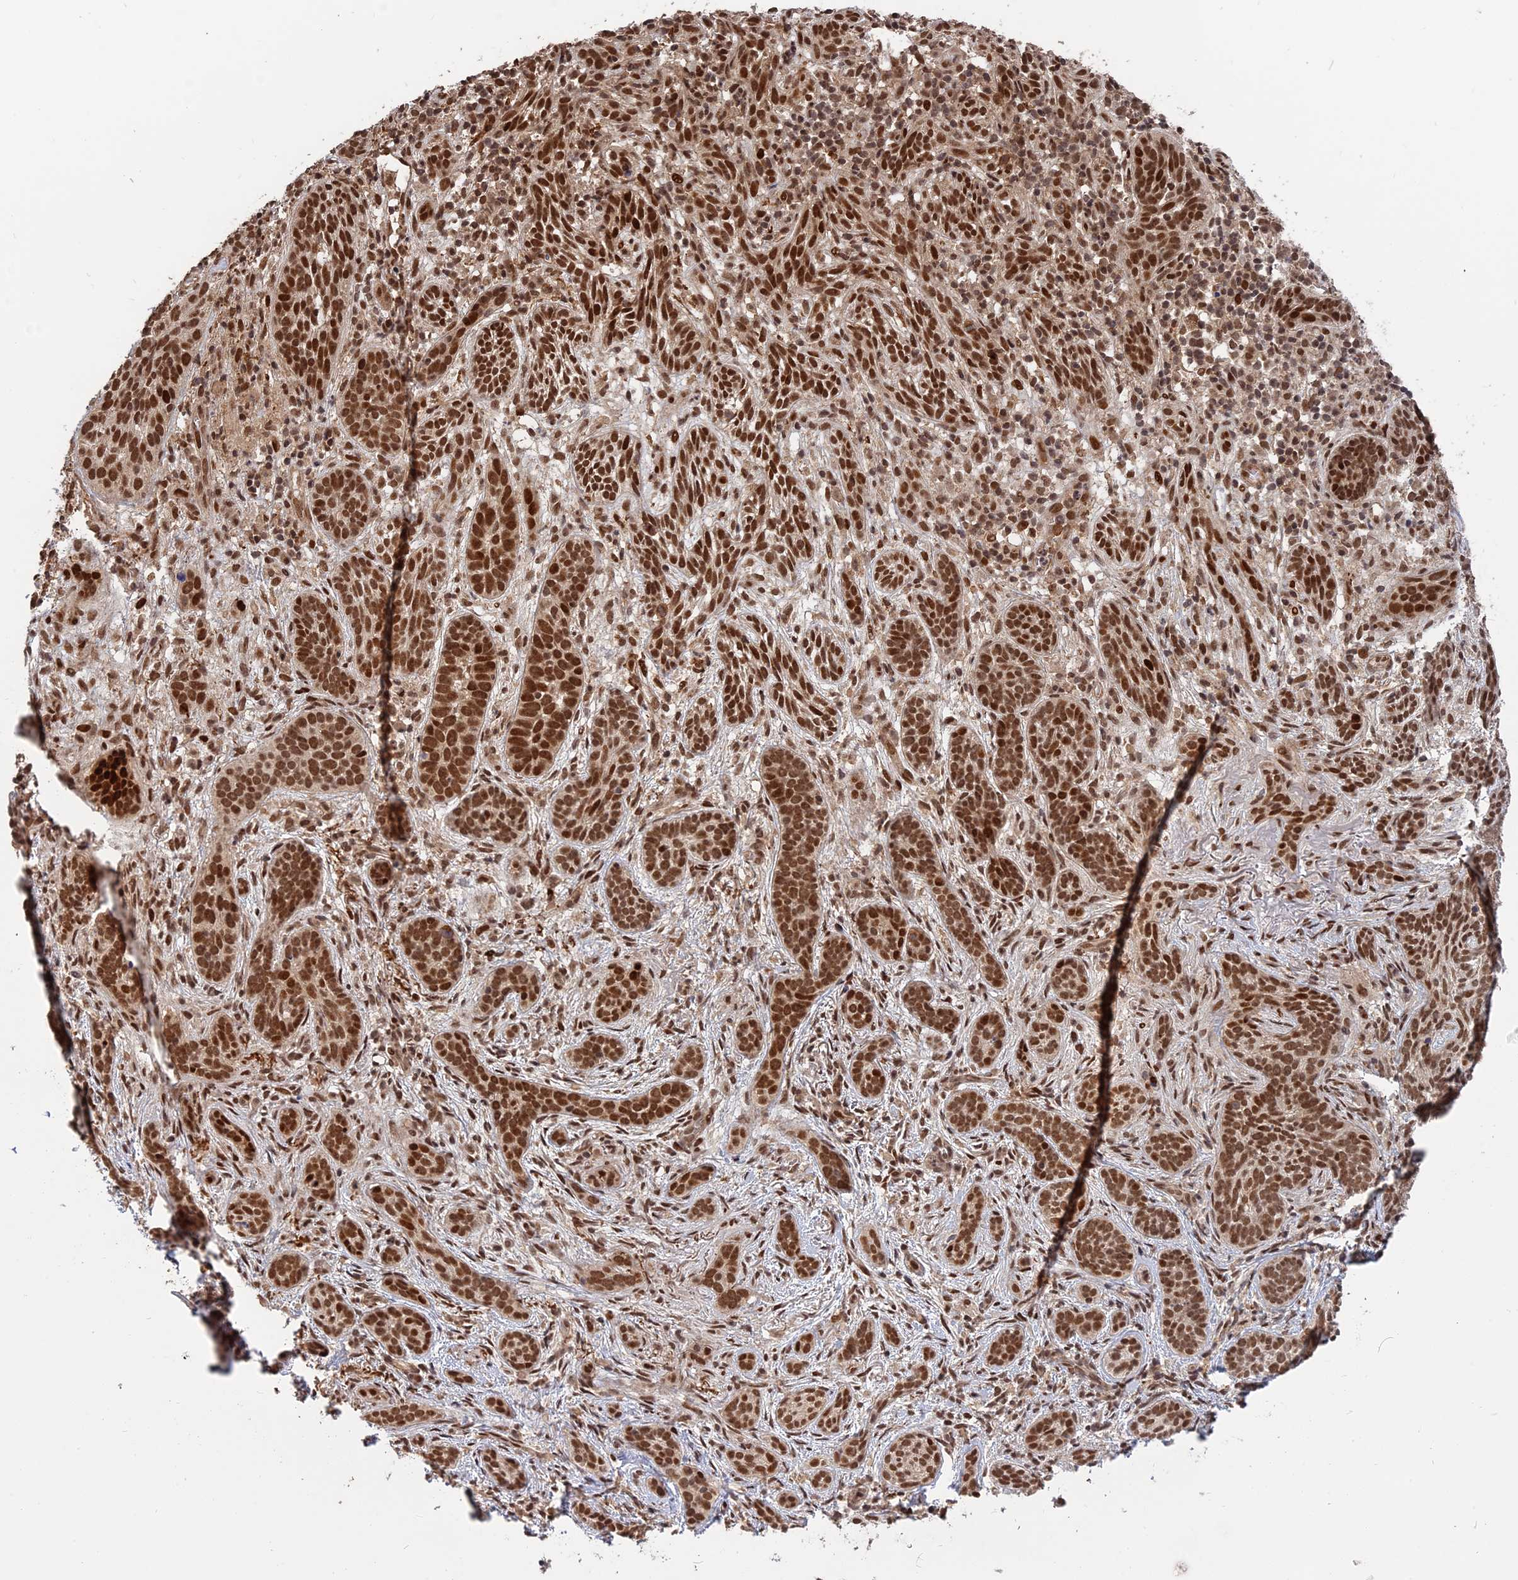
{"staining": {"intensity": "strong", "quantity": ">75%", "location": "nuclear"}, "tissue": "skin cancer", "cell_type": "Tumor cells", "image_type": "cancer", "snomed": [{"axis": "morphology", "description": "Basal cell carcinoma"}, {"axis": "topography", "description": "Skin"}], "caption": "There is high levels of strong nuclear staining in tumor cells of skin cancer, as demonstrated by immunohistochemical staining (brown color).", "gene": "PKIG", "patient": {"sex": "male", "age": 71}}